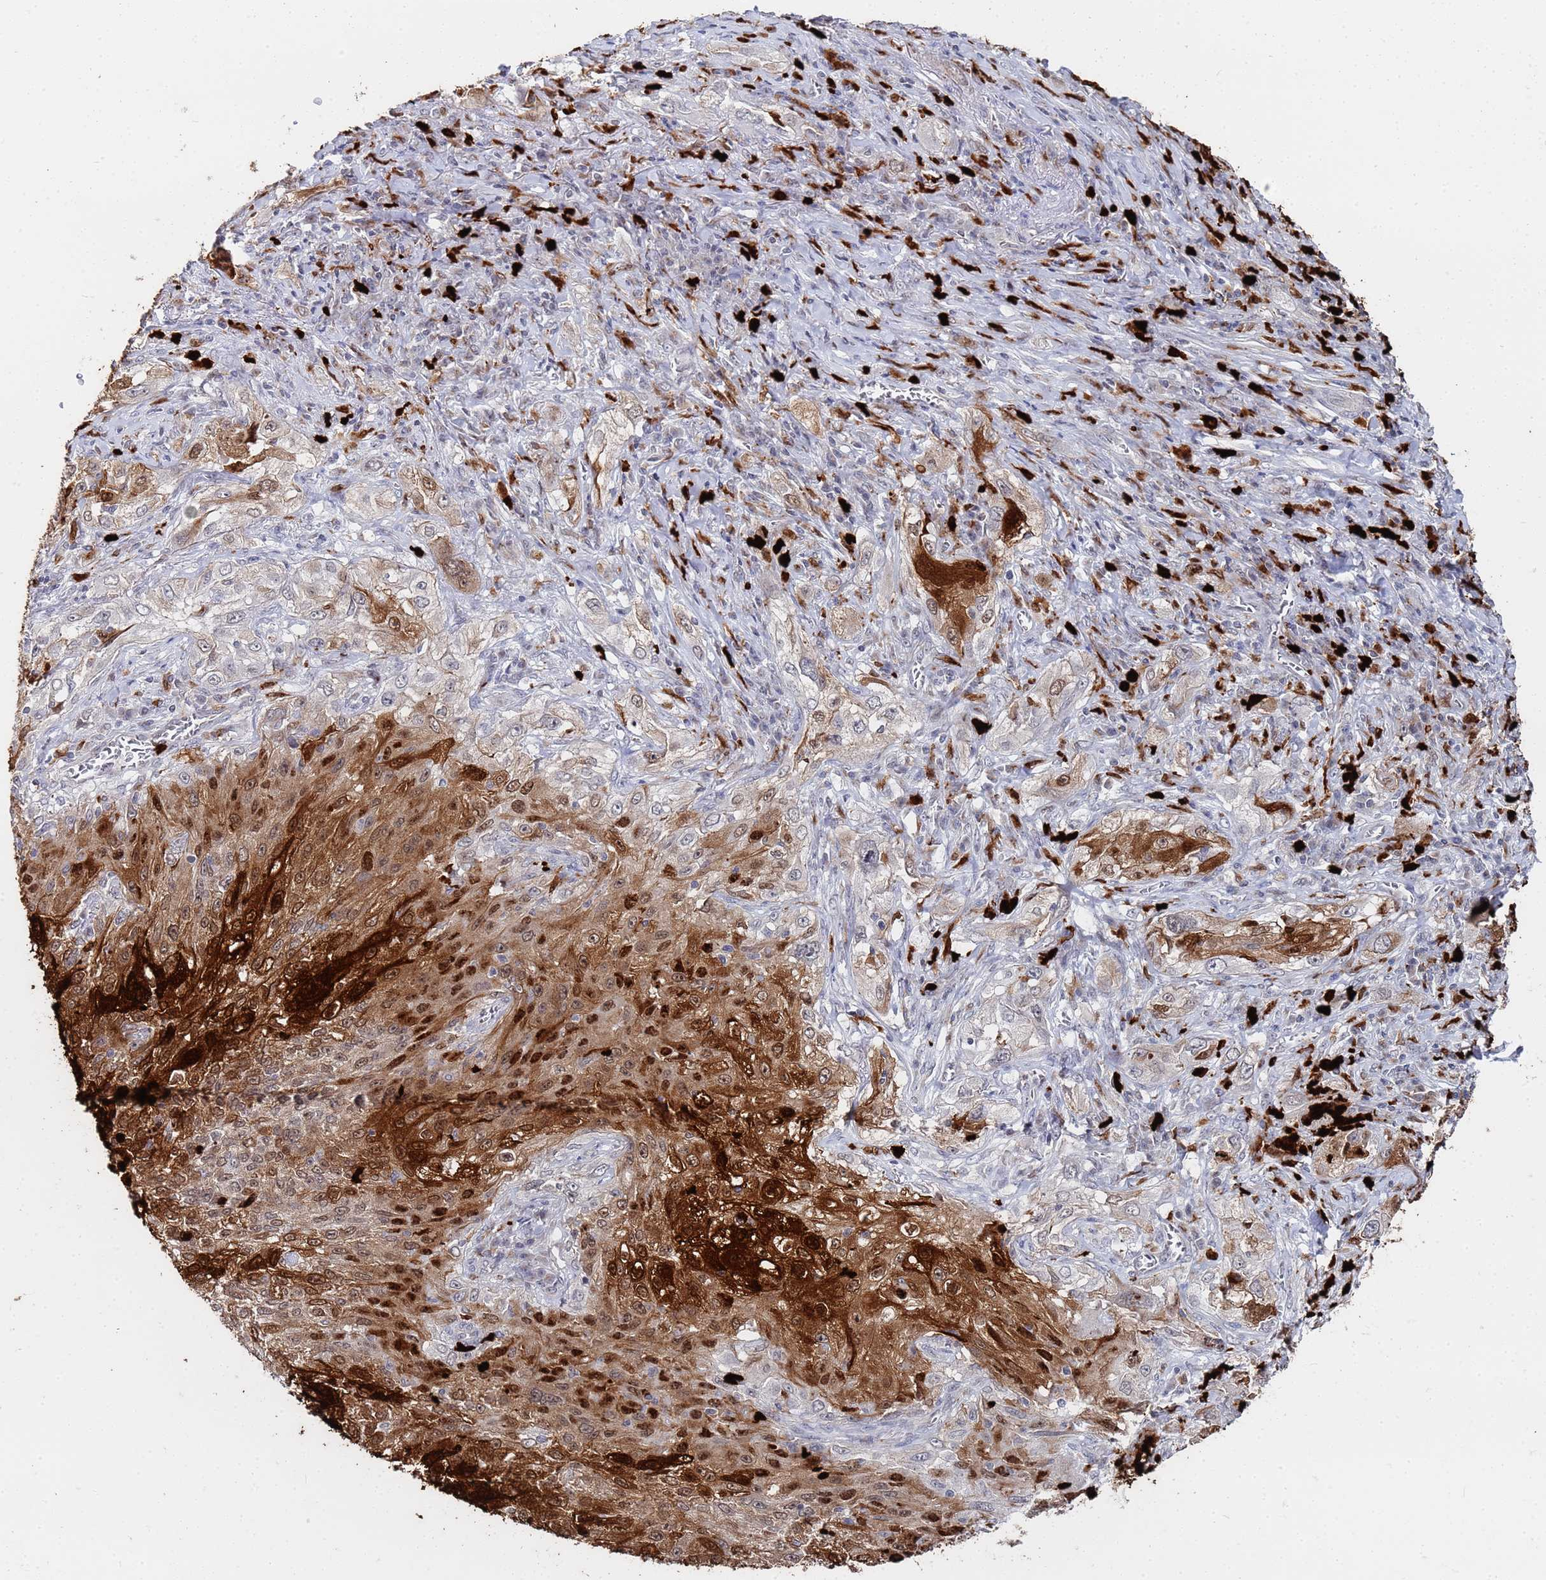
{"staining": {"intensity": "strong", "quantity": ">75%", "location": "cytoplasmic/membranous,nuclear"}, "tissue": "lung cancer", "cell_type": "Tumor cells", "image_type": "cancer", "snomed": [{"axis": "morphology", "description": "Squamous cell carcinoma, NOS"}, {"axis": "topography", "description": "Lung"}], "caption": "High-magnification brightfield microscopy of squamous cell carcinoma (lung) stained with DAB (brown) and counterstained with hematoxylin (blue). tumor cells exhibit strong cytoplasmic/membranous and nuclear expression is present in about>75% of cells.", "gene": "MTCL1", "patient": {"sex": "female", "age": 69}}